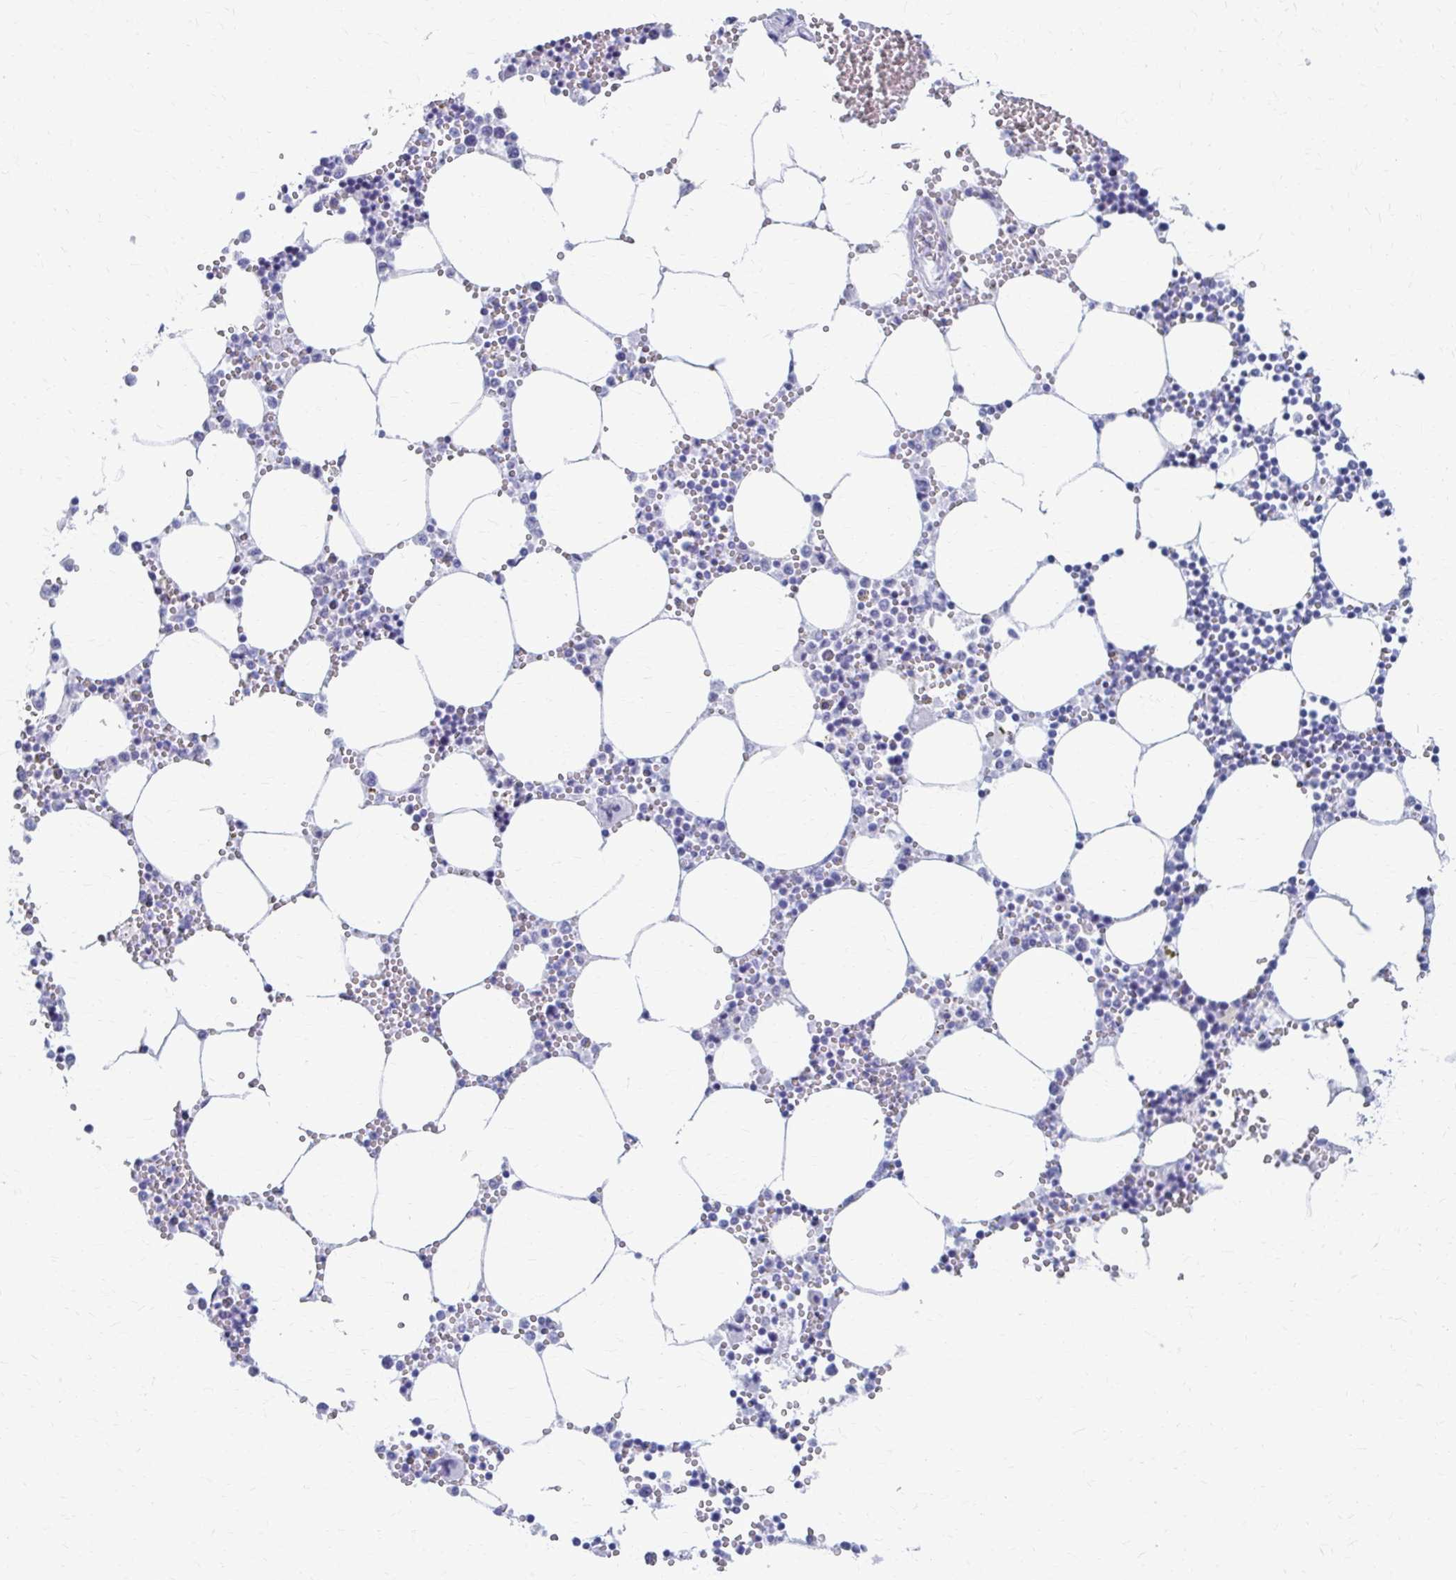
{"staining": {"intensity": "negative", "quantity": "none", "location": "none"}, "tissue": "bone marrow", "cell_type": "Hematopoietic cells", "image_type": "normal", "snomed": [{"axis": "morphology", "description": "Normal tissue, NOS"}, {"axis": "topography", "description": "Bone marrow"}], "caption": "Immunohistochemistry (IHC) histopathology image of normal bone marrow stained for a protein (brown), which displays no expression in hematopoietic cells.", "gene": "CELF5", "patient": {"sex": "male", "age": 54}}